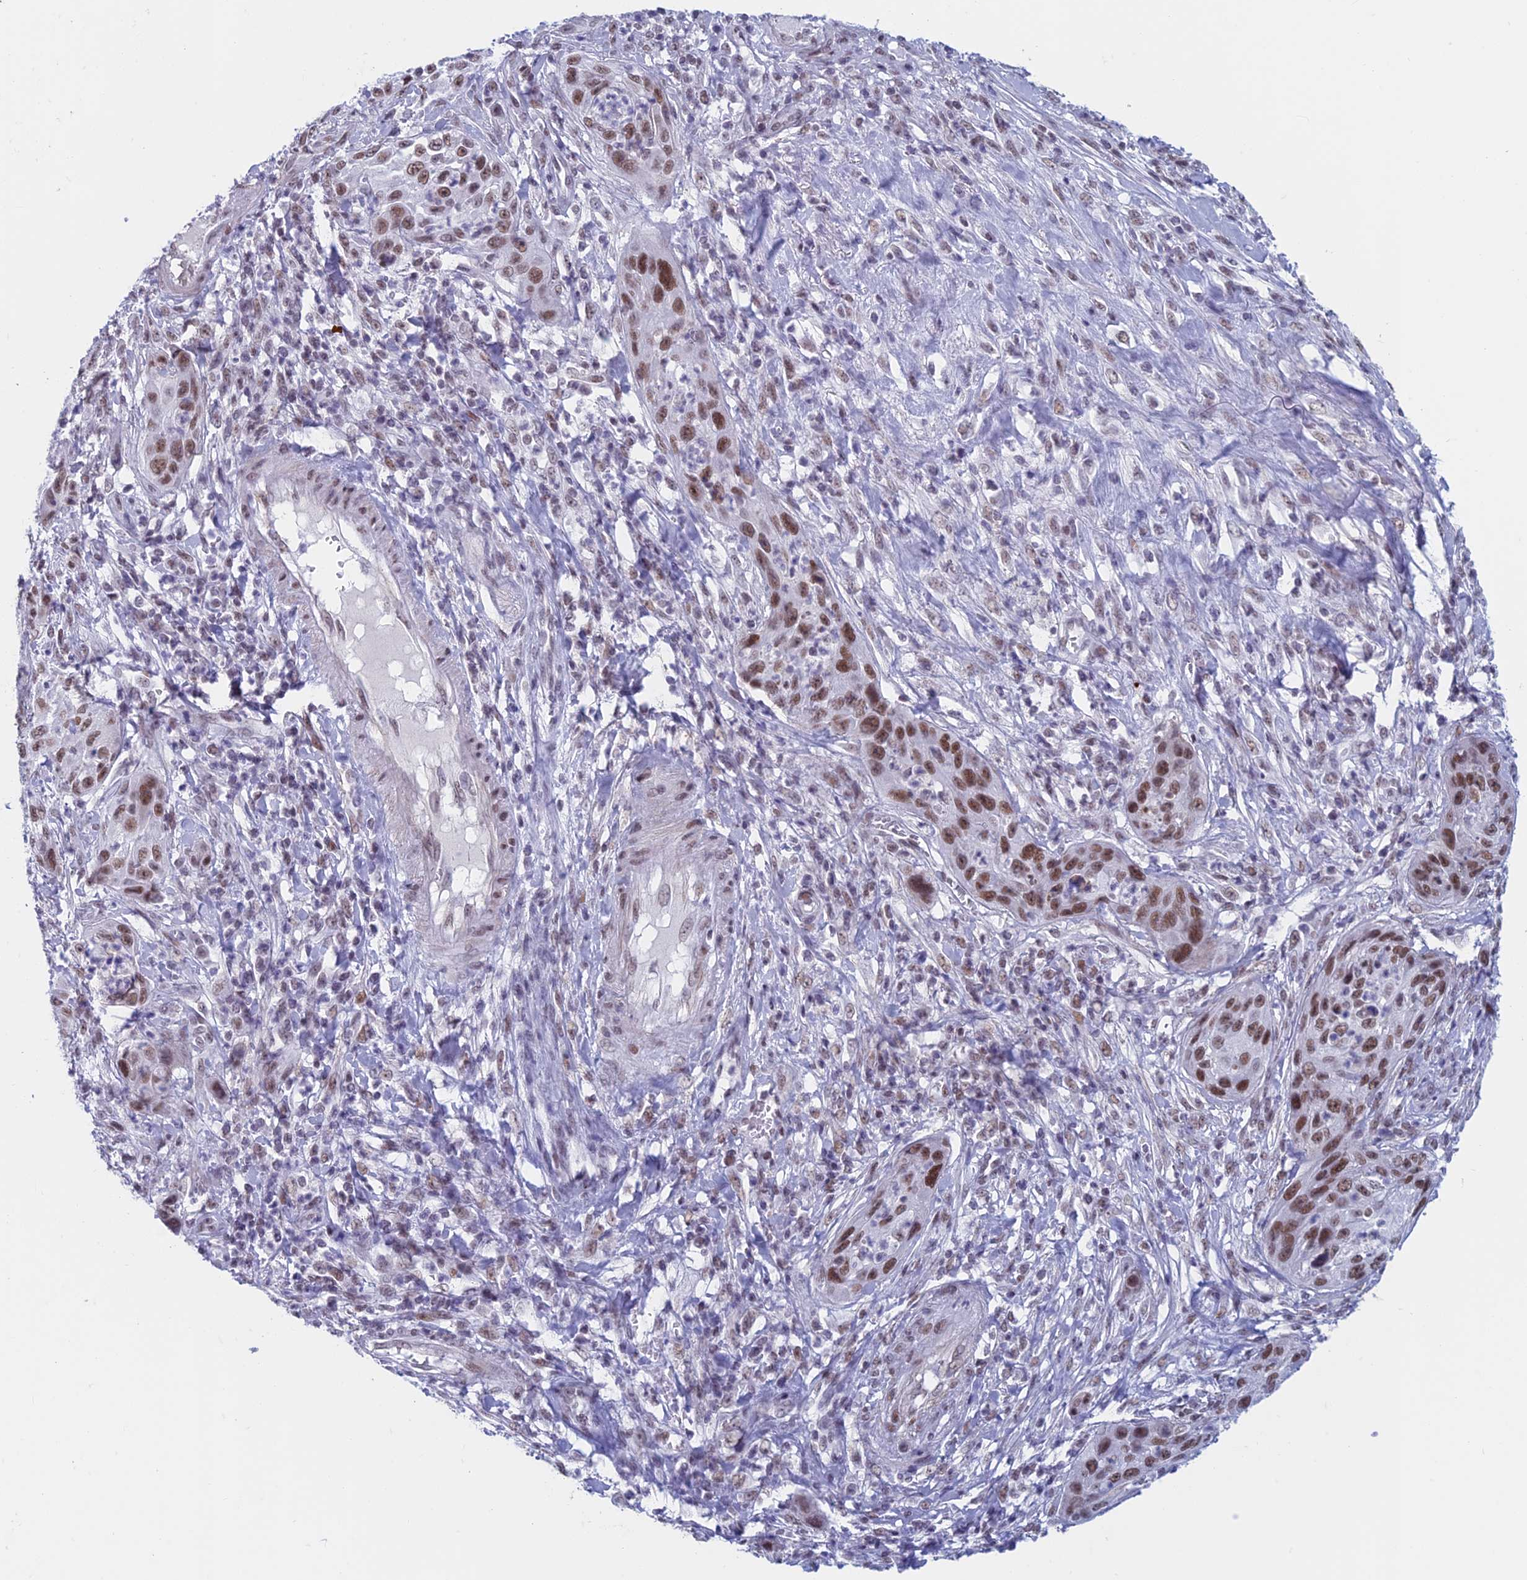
{"staining": {"intensity": "moderate", "quantity": ">75%", "location": "nuclear"}, "tissue": "cervical cancer", "cell_type": "Tumor cells", "image_type": "cancer", "snomed": [{"axis": "morphology", "description": "Squamous cell carcinoma, NOS"}, {"axis": "topography", "description": "Cervix"}], "caption": "Immunohistochemistry (IHC) (DAB (3,3'-diaminobenzidine)) staining of human squamous cell carcinoma (cervical) shows moderate nuclear protein staining in about >75% of tumor cells. (DAB IHC, brown staining for protein, blue staining for nuclei).", "gene": "ASH2L", "patient": {"sex": "female", "age": 42}}